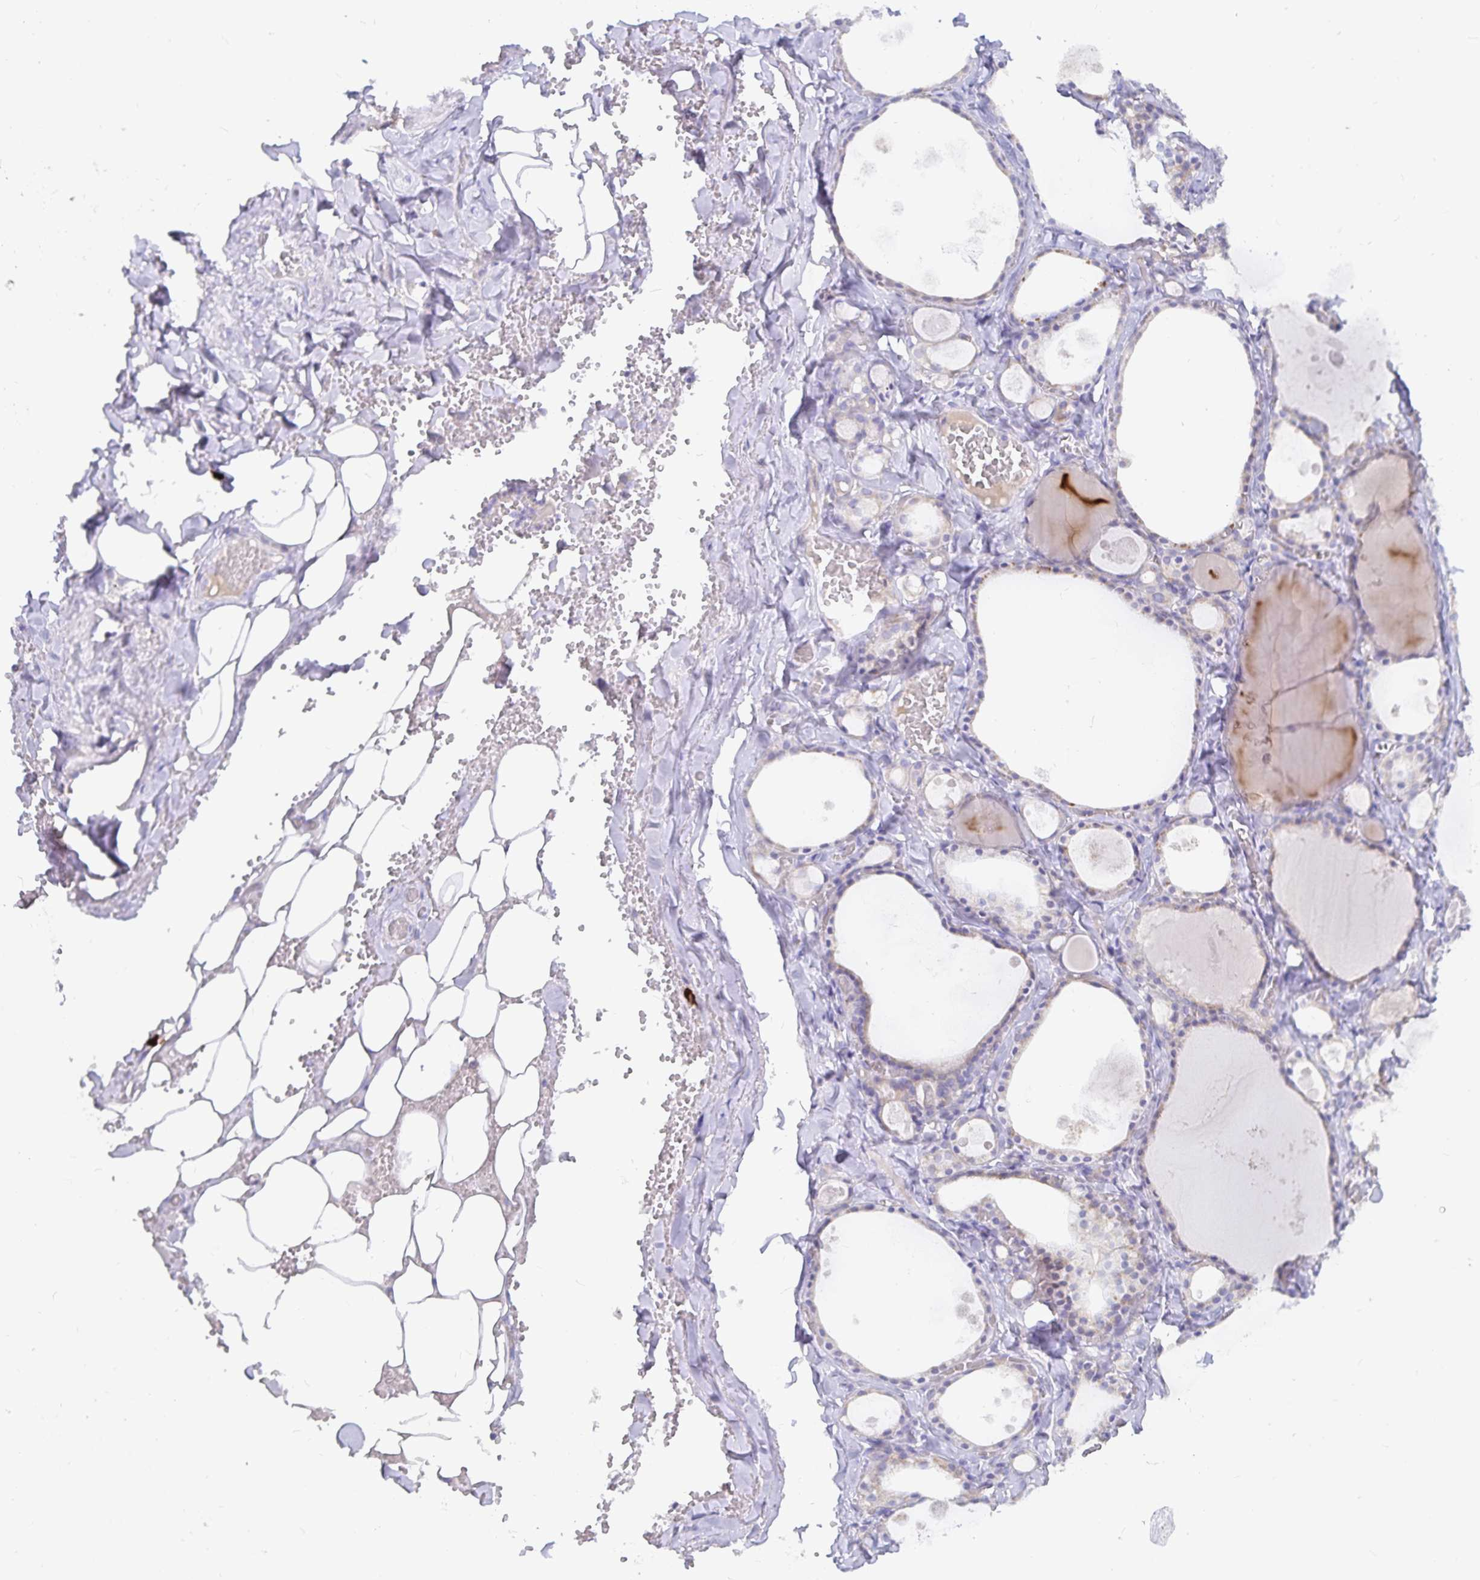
{"staining": {"intensity": "weak", "quantity": "<25%", "location": "cytoplasmic/membranous"}, "tissue": "thyroid gland", "cell_type": "Glandular cells", "image_type": "normal", "snomed": [{"axis": "morphology", "description": "Normal tissue, NOS"}, {"axis": "topography", "description": "Thyroid gland"}], "caption": "IHC photomicrograph of unremarkable human thyroid gland stained for a protein (brown), which shows no expression in glandular cells.", "gene": "PKHD1", "patient": {"sex": "male", "age": 56}}